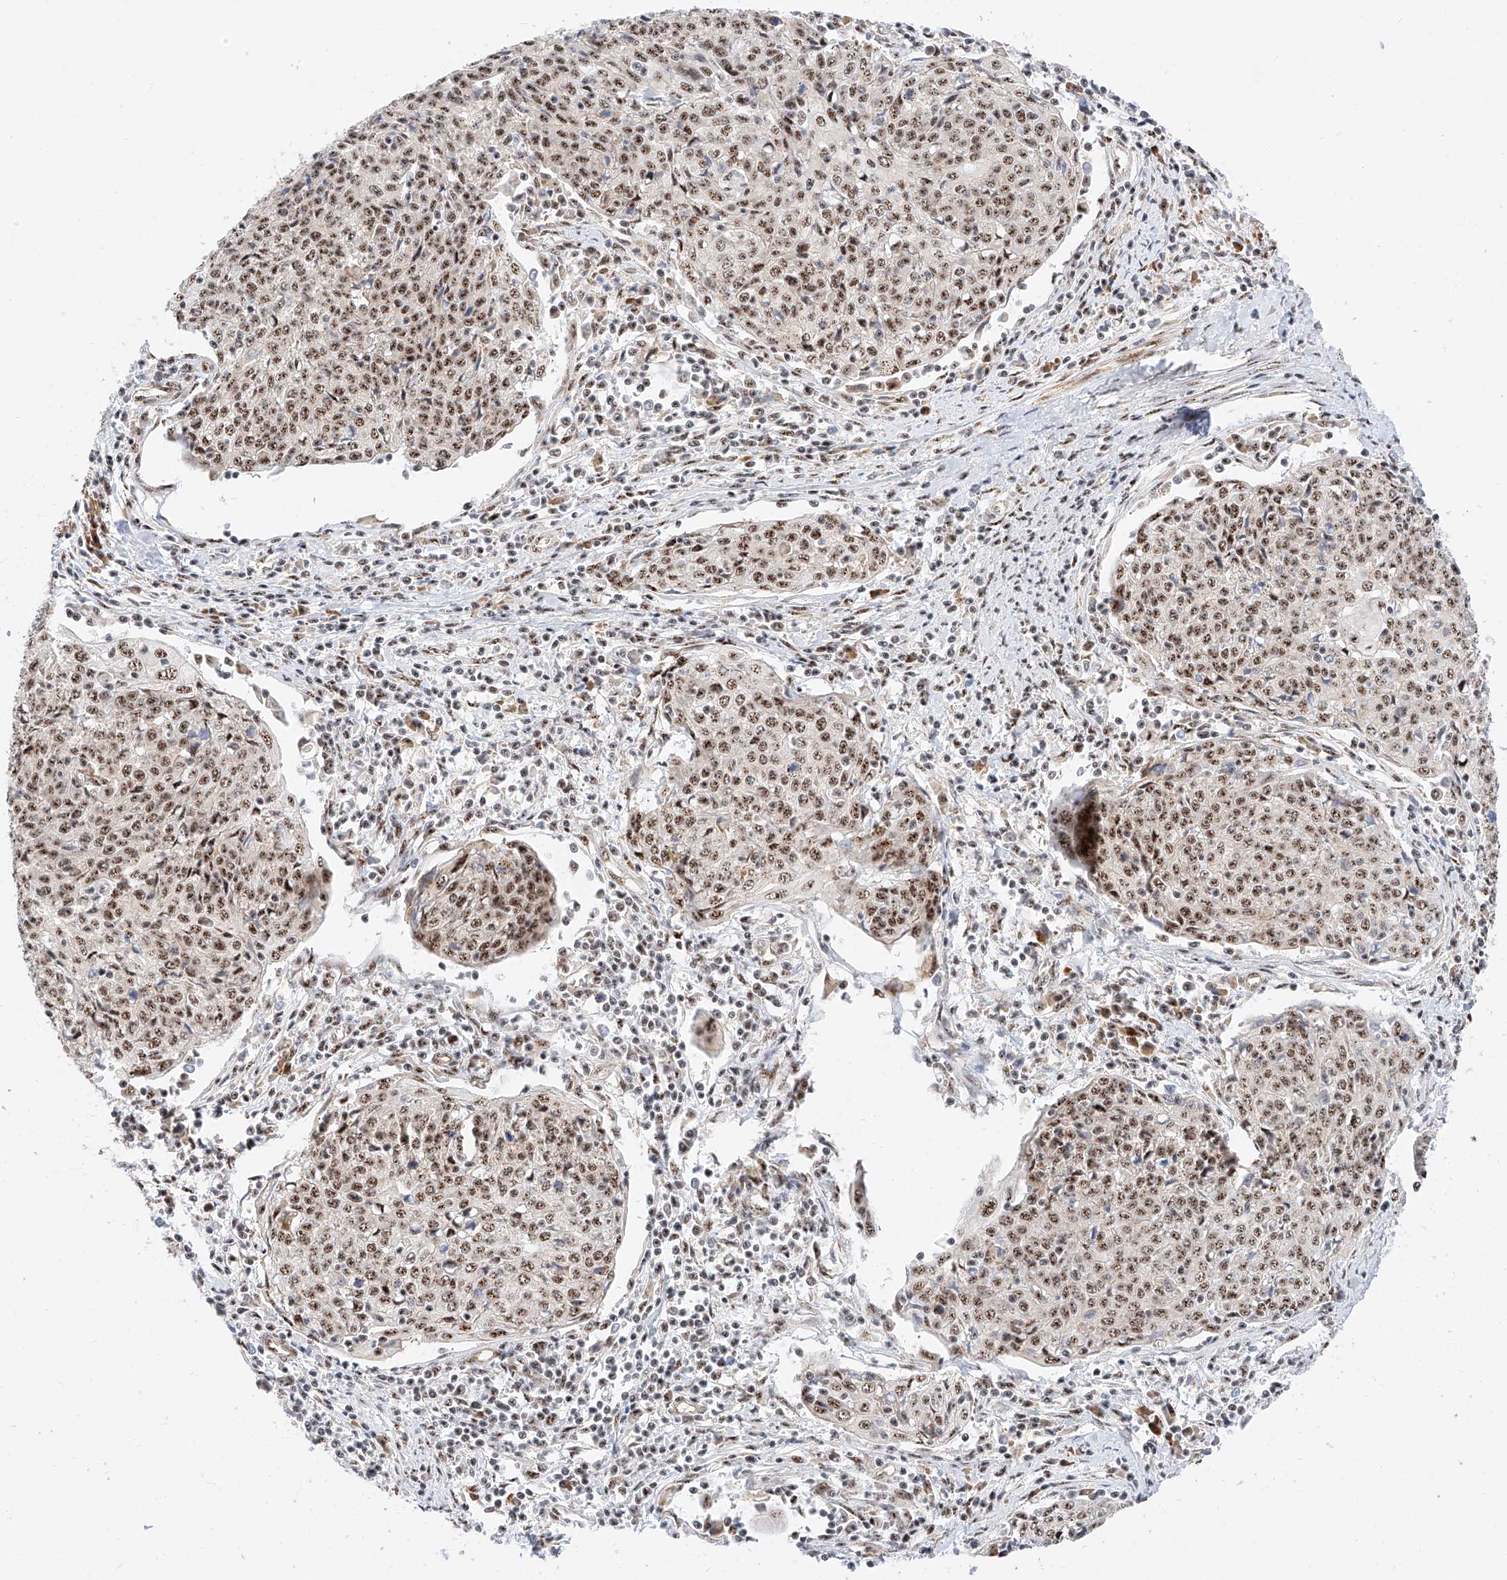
{"staining": {"intensity": "moderate", "quantity": ">75%", "location": "nuclear"}, "tissue": "cervical cancer", "cell_type": "Tumor cells", "image_type": "cancer", "snomed": [{"axis": "morphology", "description": "Squamous cell carcinoma, NOS"}, {"axis": "topography", "description": "Cervix"}], "caption": "An immunohistochemistry (IHC) photomicrograph of tumor tissue is shown. Protein staining in brown highlights moderate nuclear positivity in squamous cell carcinoma (cervical) within tumor cells.", "gene": "ATXN7L2", "patient": {"sex": "female", "age": 48}}